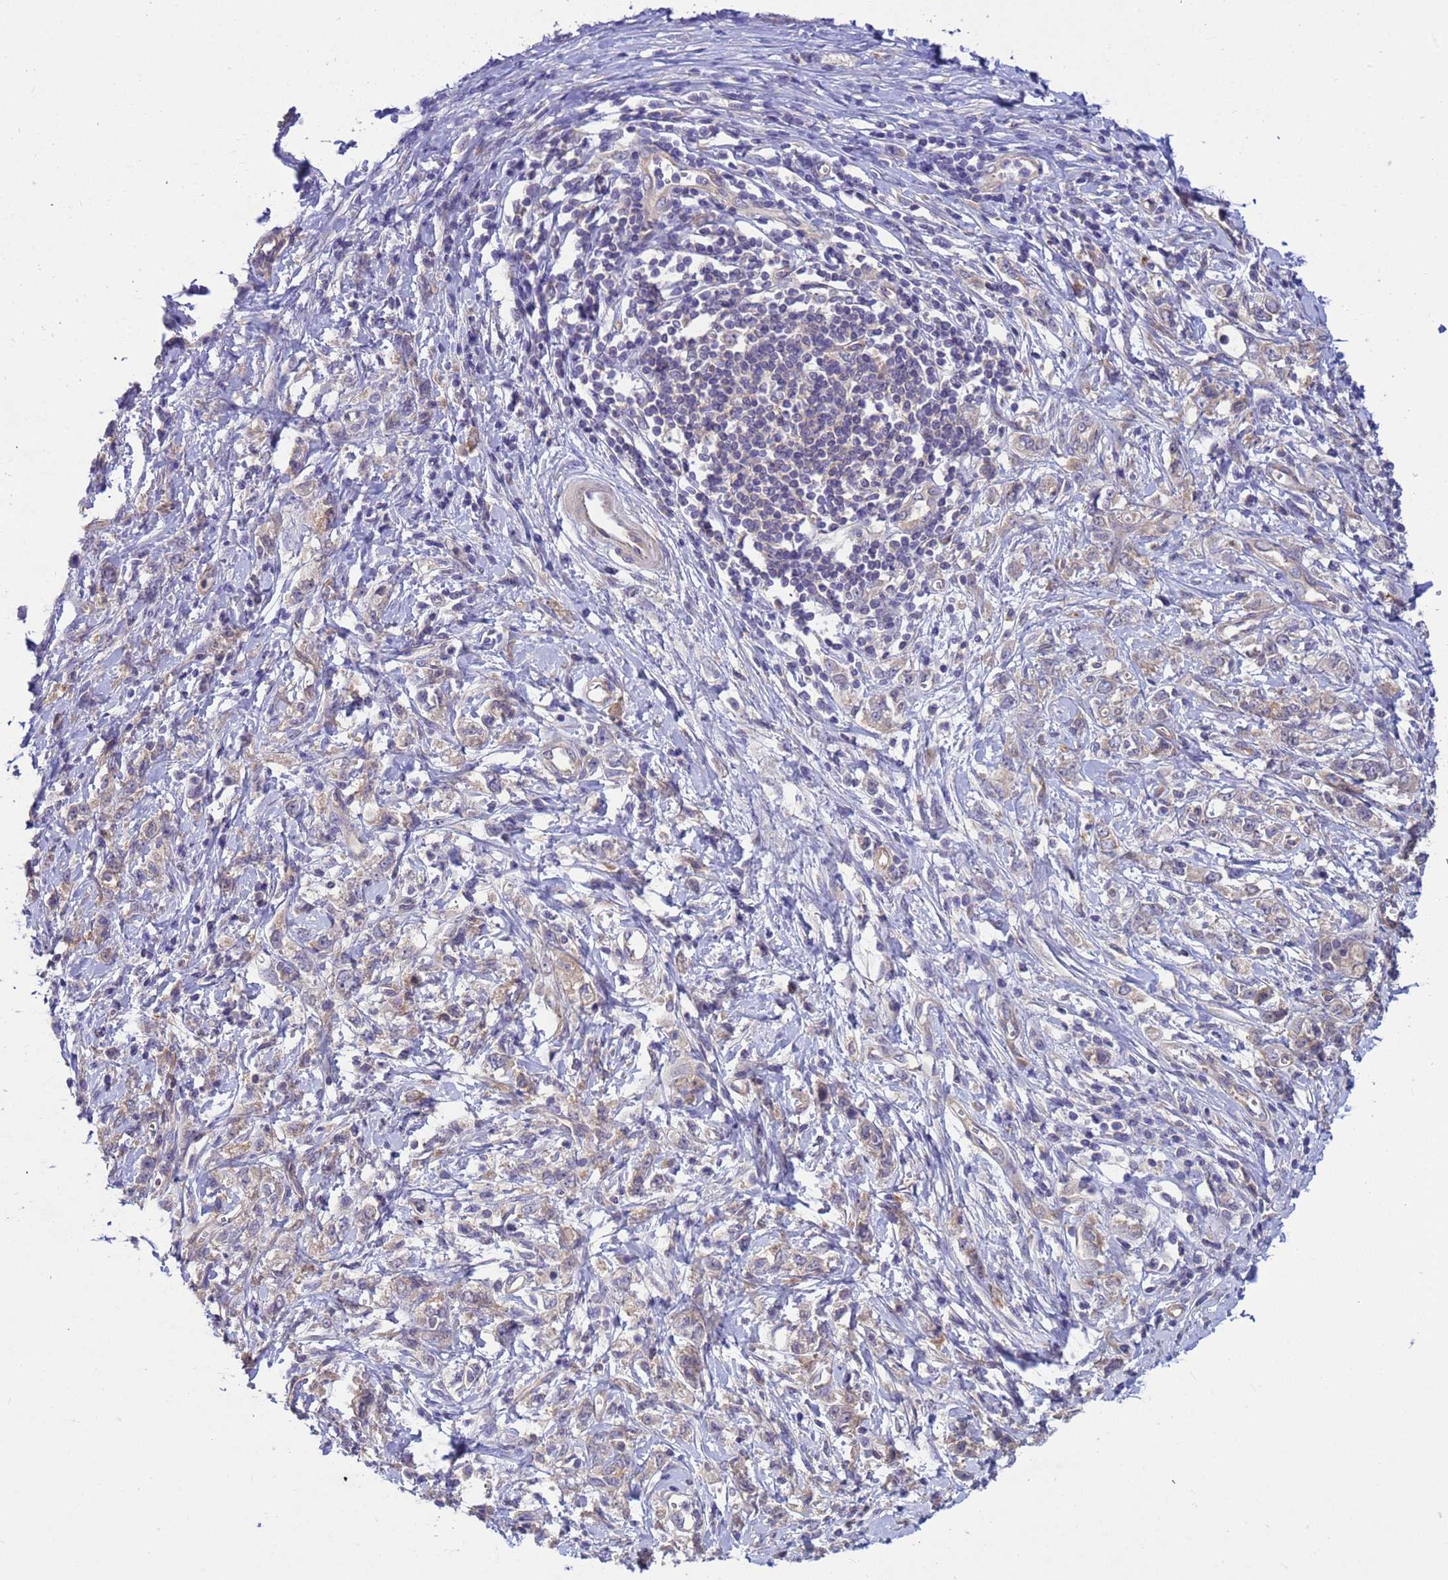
{"staining": {"intensity": "weak", "quantity": "25%-75%", "location": "cytoplasmic/membranous"}, "tissue": "stomach cancer", "cell_type": "Tumor cells", "image_type": "cancer", "snomed": [{"axis": "morphology", "description": "Adenocarcinoma, NOS"}, {"axis": "topography", "description": "Stomach"}], "caption": "This image shows stomach cancer stained with IHC to label a protein in brown. The cytoplasmic/membranous of tumor cells show weak positivity for the protein. Nuclei are counter-stained blue.", "gene": "PPP2CB", "patient": {"sex": "female", "age": 76}}